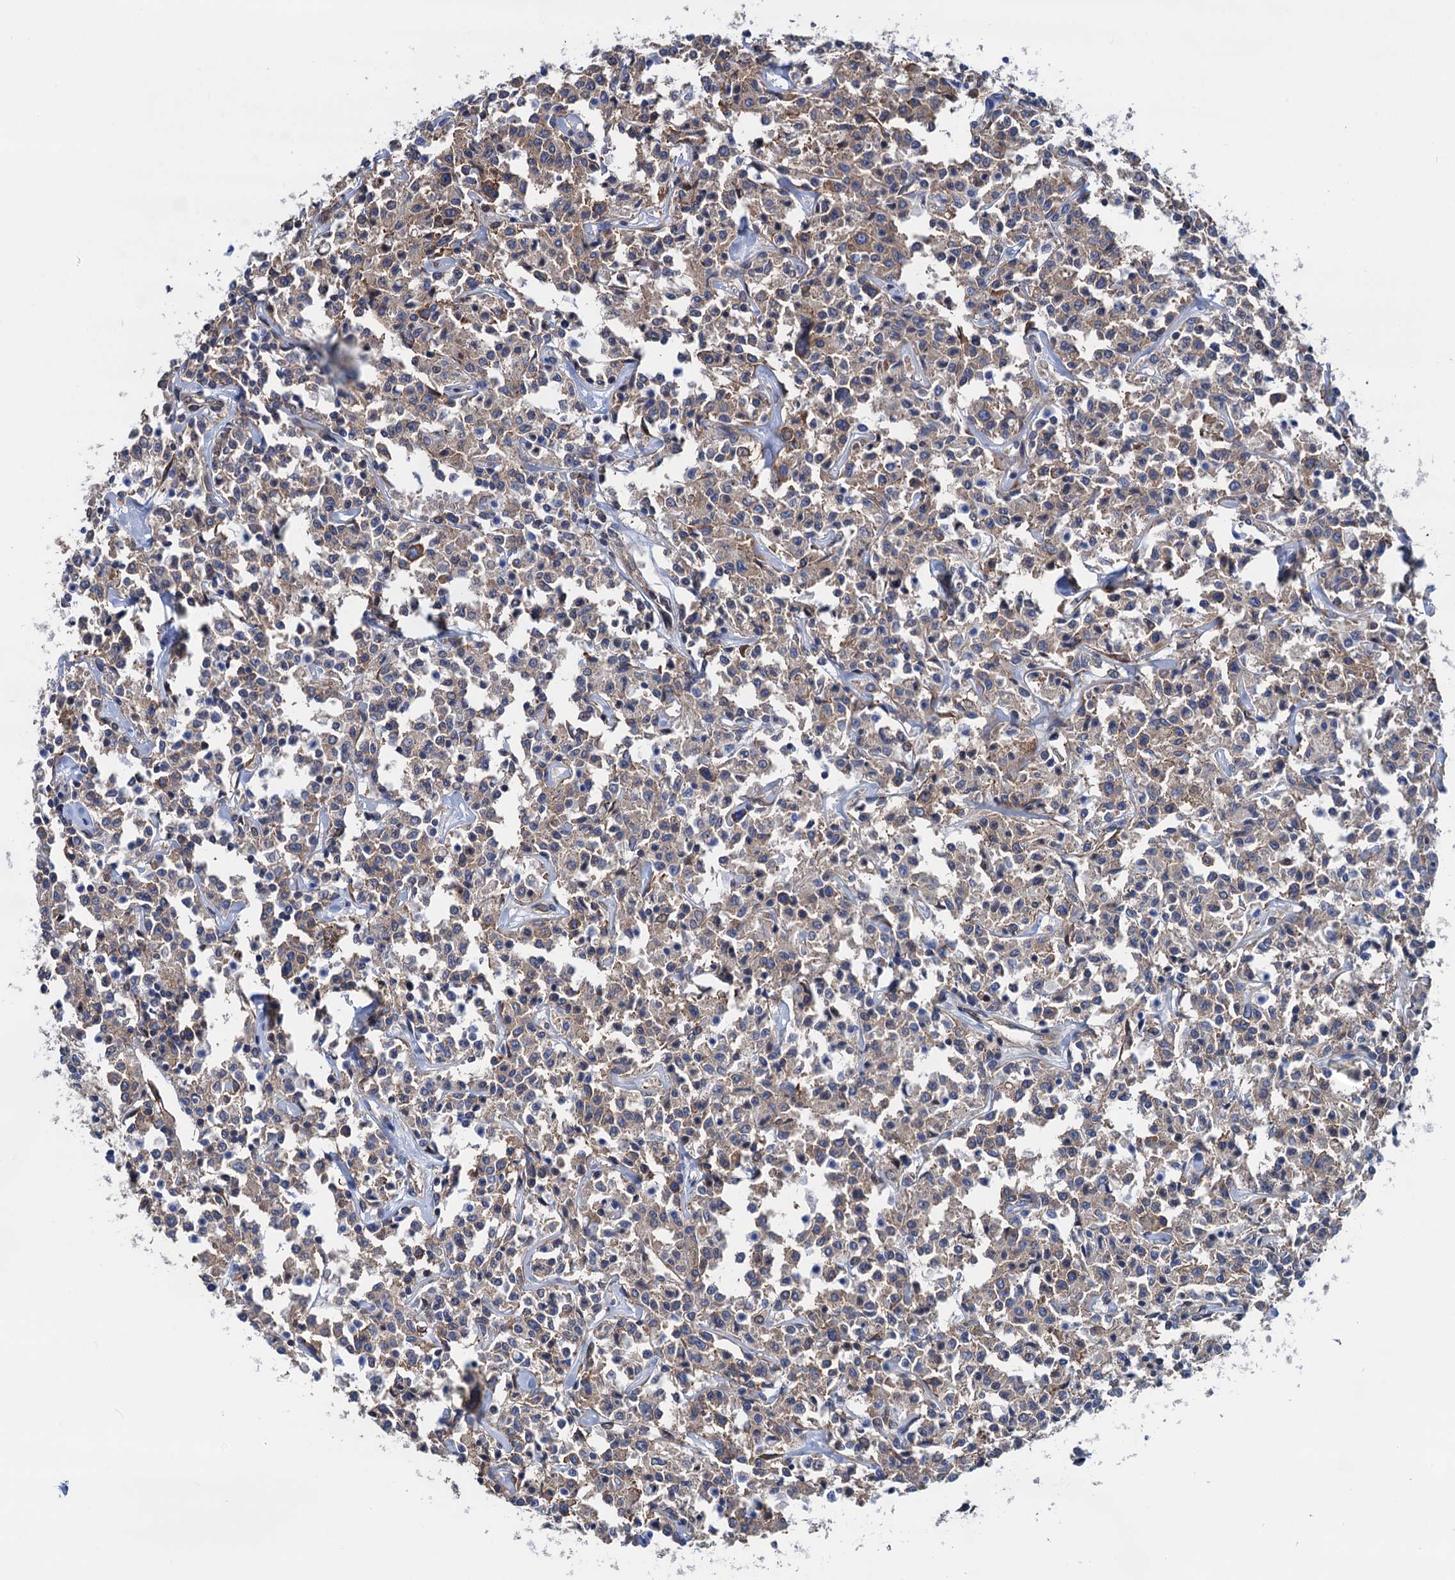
{"staining": {"intensity": "weak", "quantity": ">75%", "location": "cytoplasmic/membranous"}, "tissue": "lymphoma", "cell_type": "Tumor cells", "image_type": "cancer", "snomed": [{"axis": "morphology", "description": "Malignant lymphoma, non-Hodgkin's type, Low grade"}, {"axis": "topography", "description": "Small intestine"}], "caption": "Lymphoma stained with DAB (3,3'-diaminobenzidine) immunohistochemistry reveals low levels of weak cytoplasmic/membranous staining in approximately >75% of tumor cells. The staining is performed using DAB brown chromogen to label protein expression. The nuclei are counter-stained blue using hematoxylin.", "gene": "SLC12A7", "patient": {"sex": "female", "age": 59}}